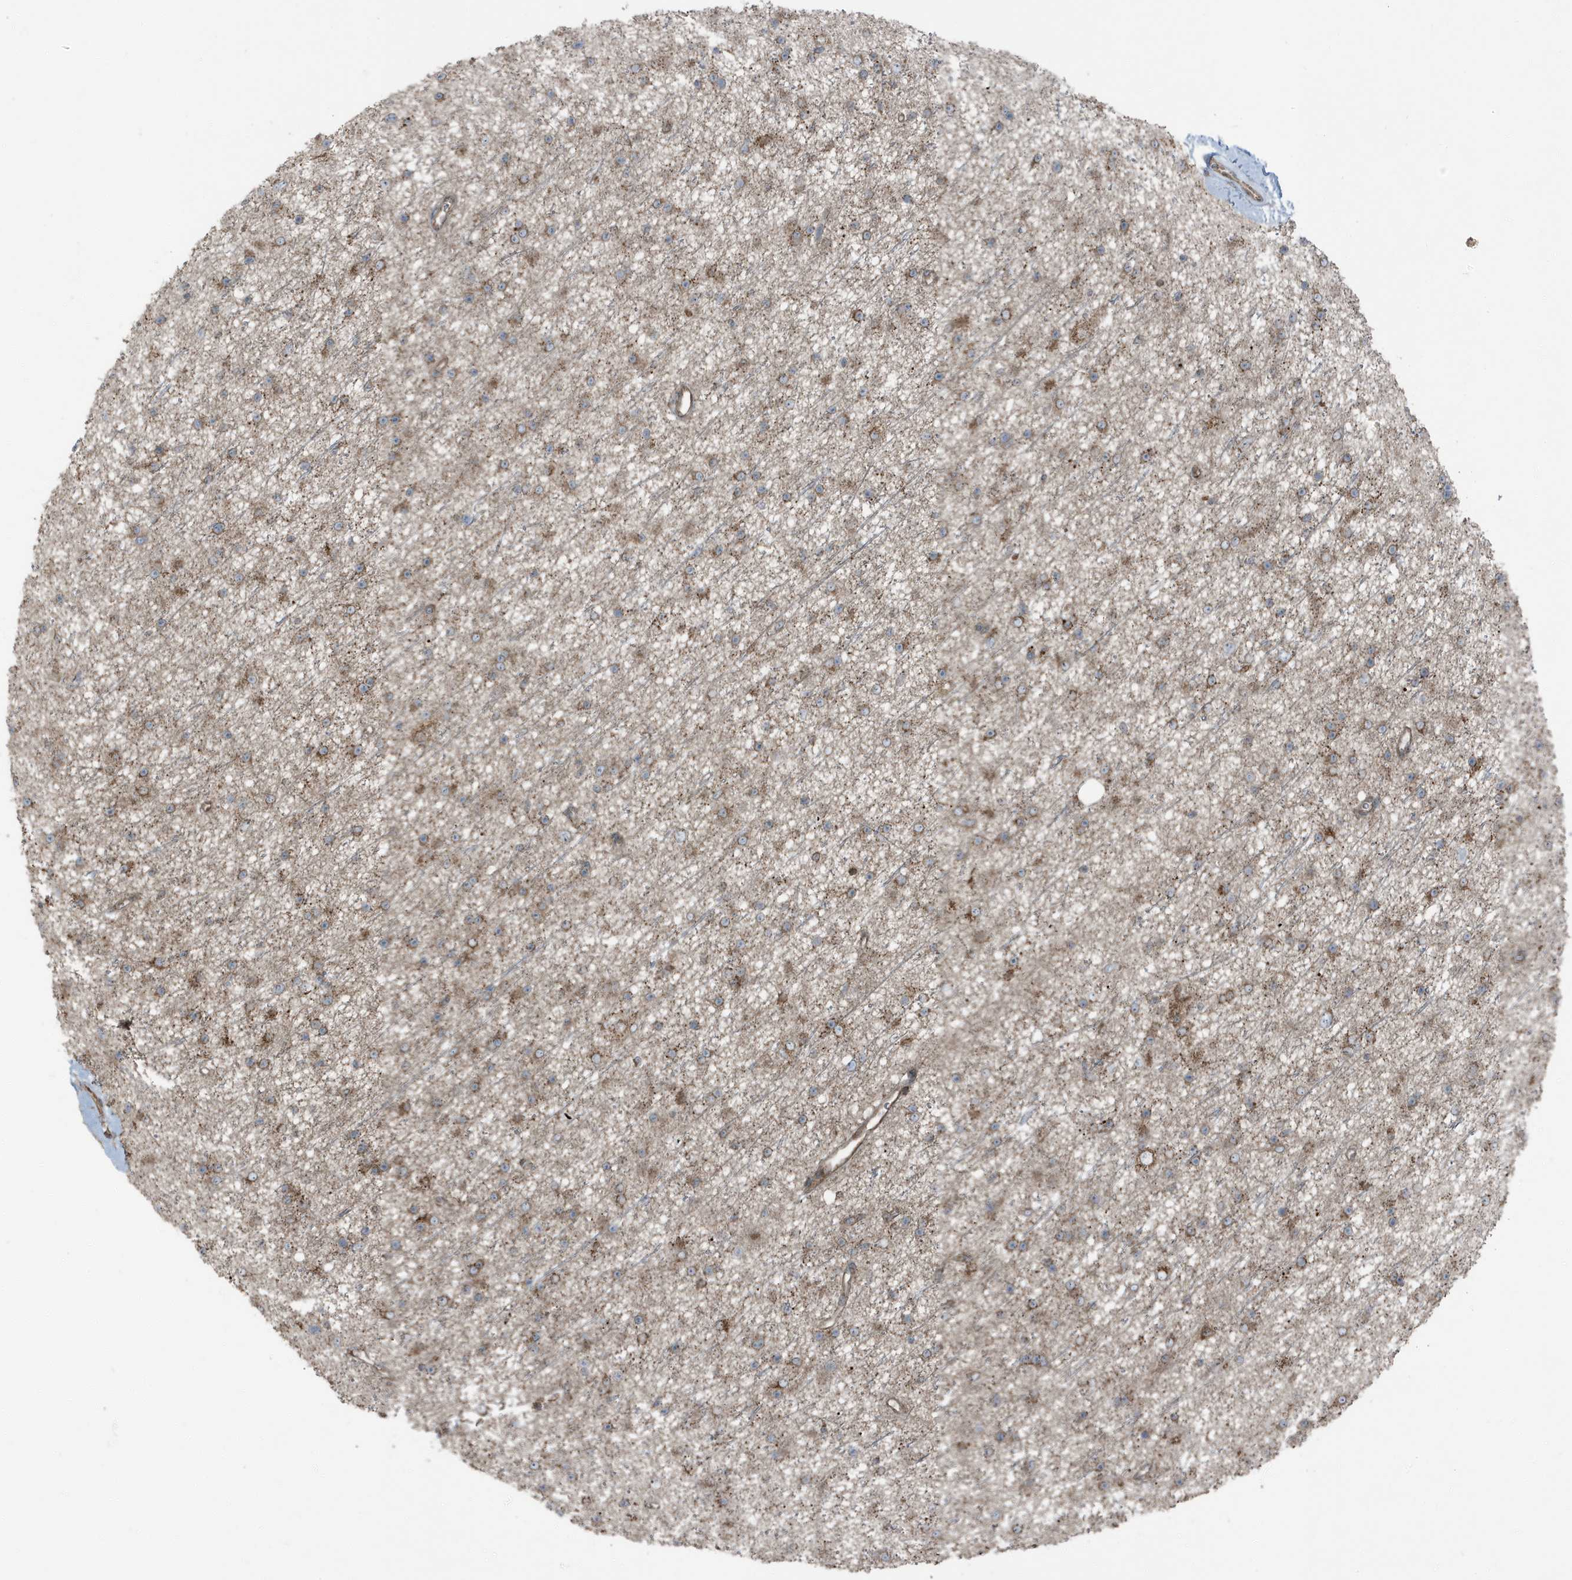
{"staining": {"intensity": "moderate", "quantity": ">75%", "location": "cytoplasmic/membranous"}, "tissue": "glioma", "cell_type": "Tumor cells", "image_type": "cancer", "snomed": [{"axis": "morphology", "description": "Glioma, malignant, Low grade"}, {"axis": "topography", "description": "Cerebral cortex"}], "caption": "Glioma tissue demonstrates moderate cytoplasmic/membranous expression in approximately >75% of tumor cells, visualized by immunohistochemistry.", "gene": "AZI2", "patient": {"sex": "female", "age": 39}}